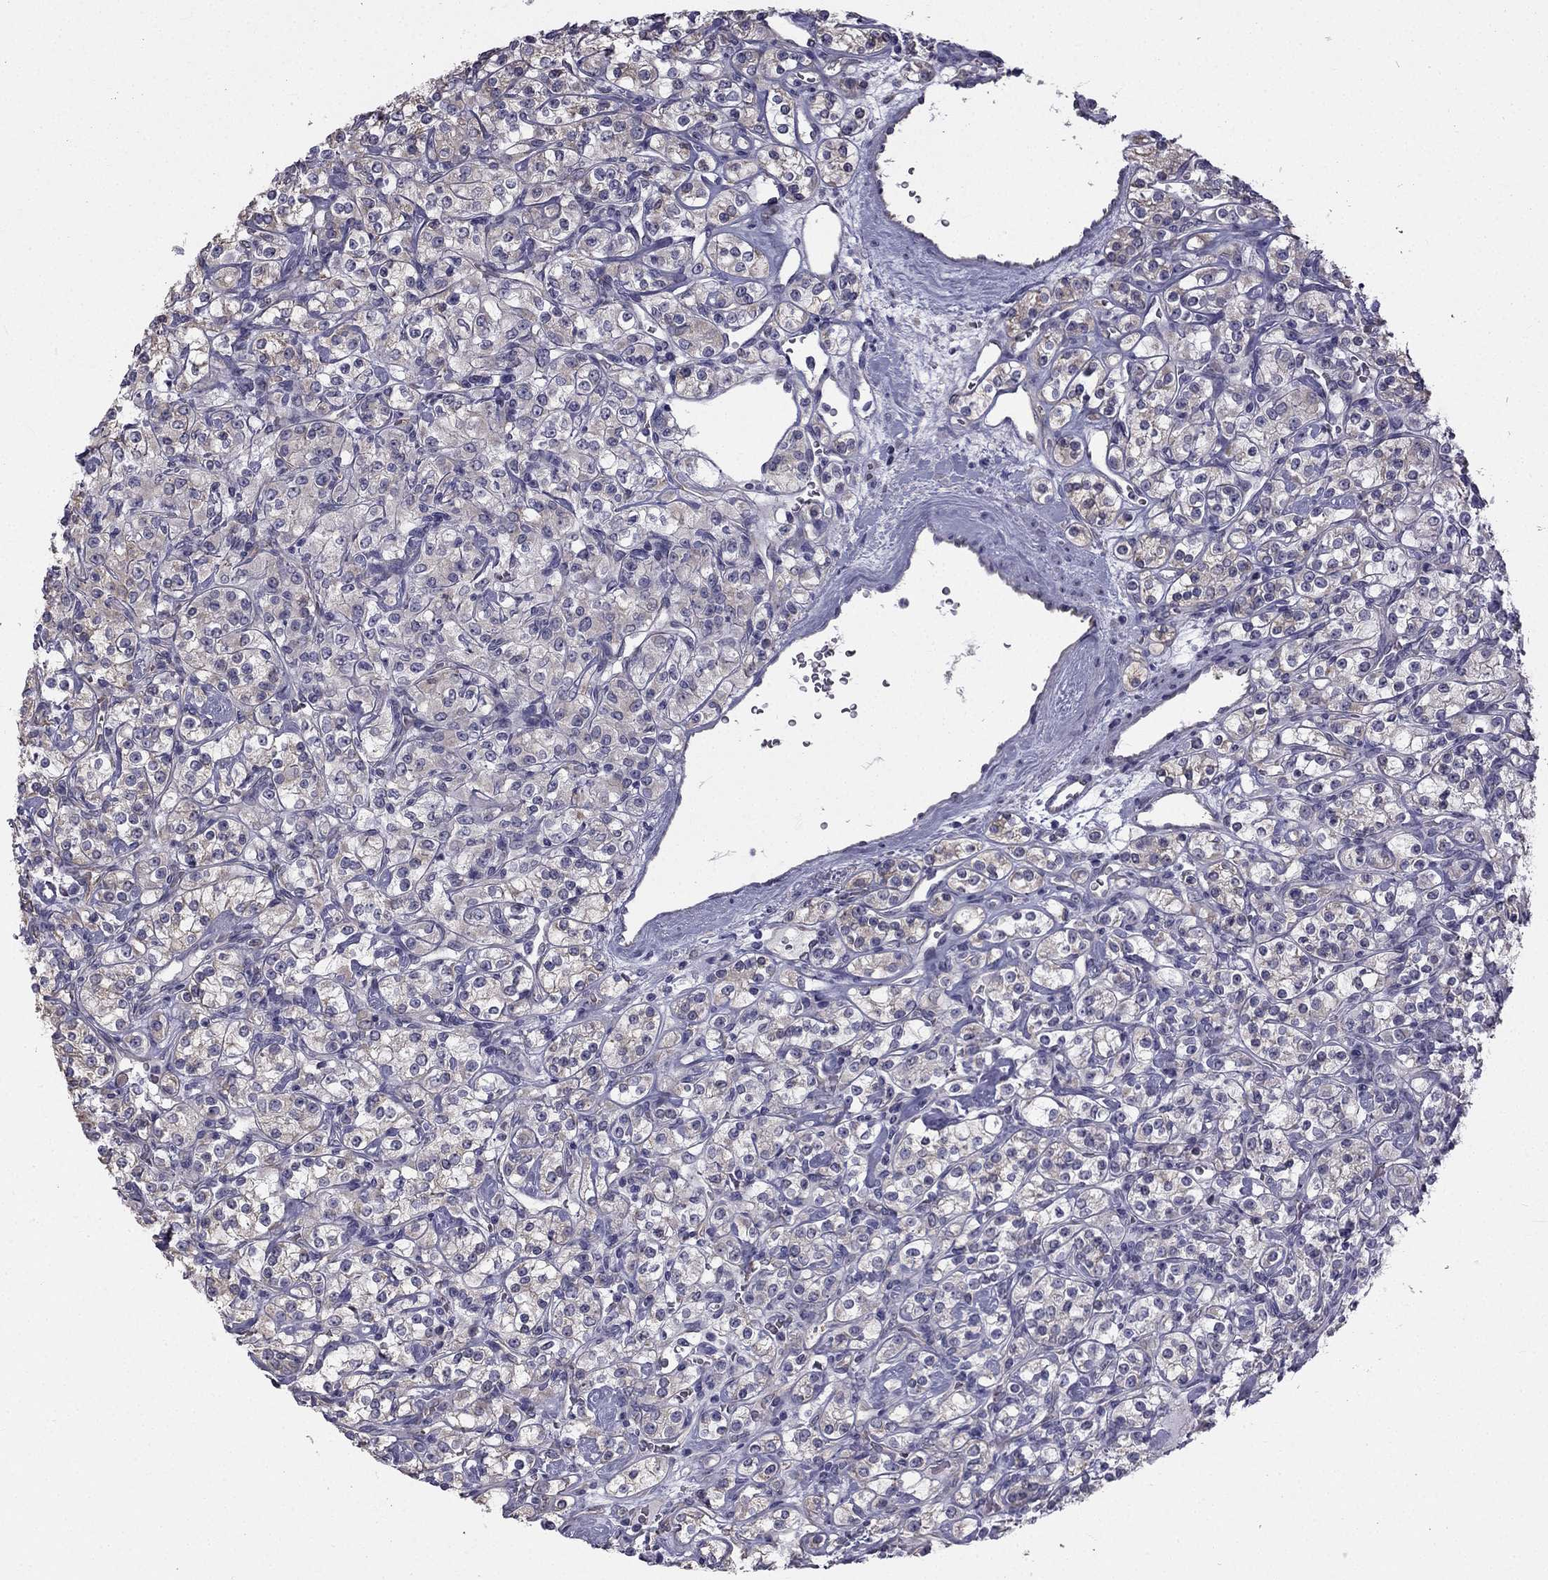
{"staining": {"intensity": "weak", "quantity": "25%-75%", "location": "cytoplasmic/membranous"}, "tissue": "renal cancer", "cell_type": "Tumor cells", "image_type": "cancer", "snomed": [{"axis": "morphology", "description": "Adenocarcinoma, NOS"}, {"axis": "topography", "description": "Kidney"}], "caption": "Brown immunohistochemical staining in human renal cancer demonstrates weak cytoplasmic/membranous positivity in about 25%-75% of tumor cells.", "gene": "CCDC40", "patient": {"sex": "male", "age": 77}}